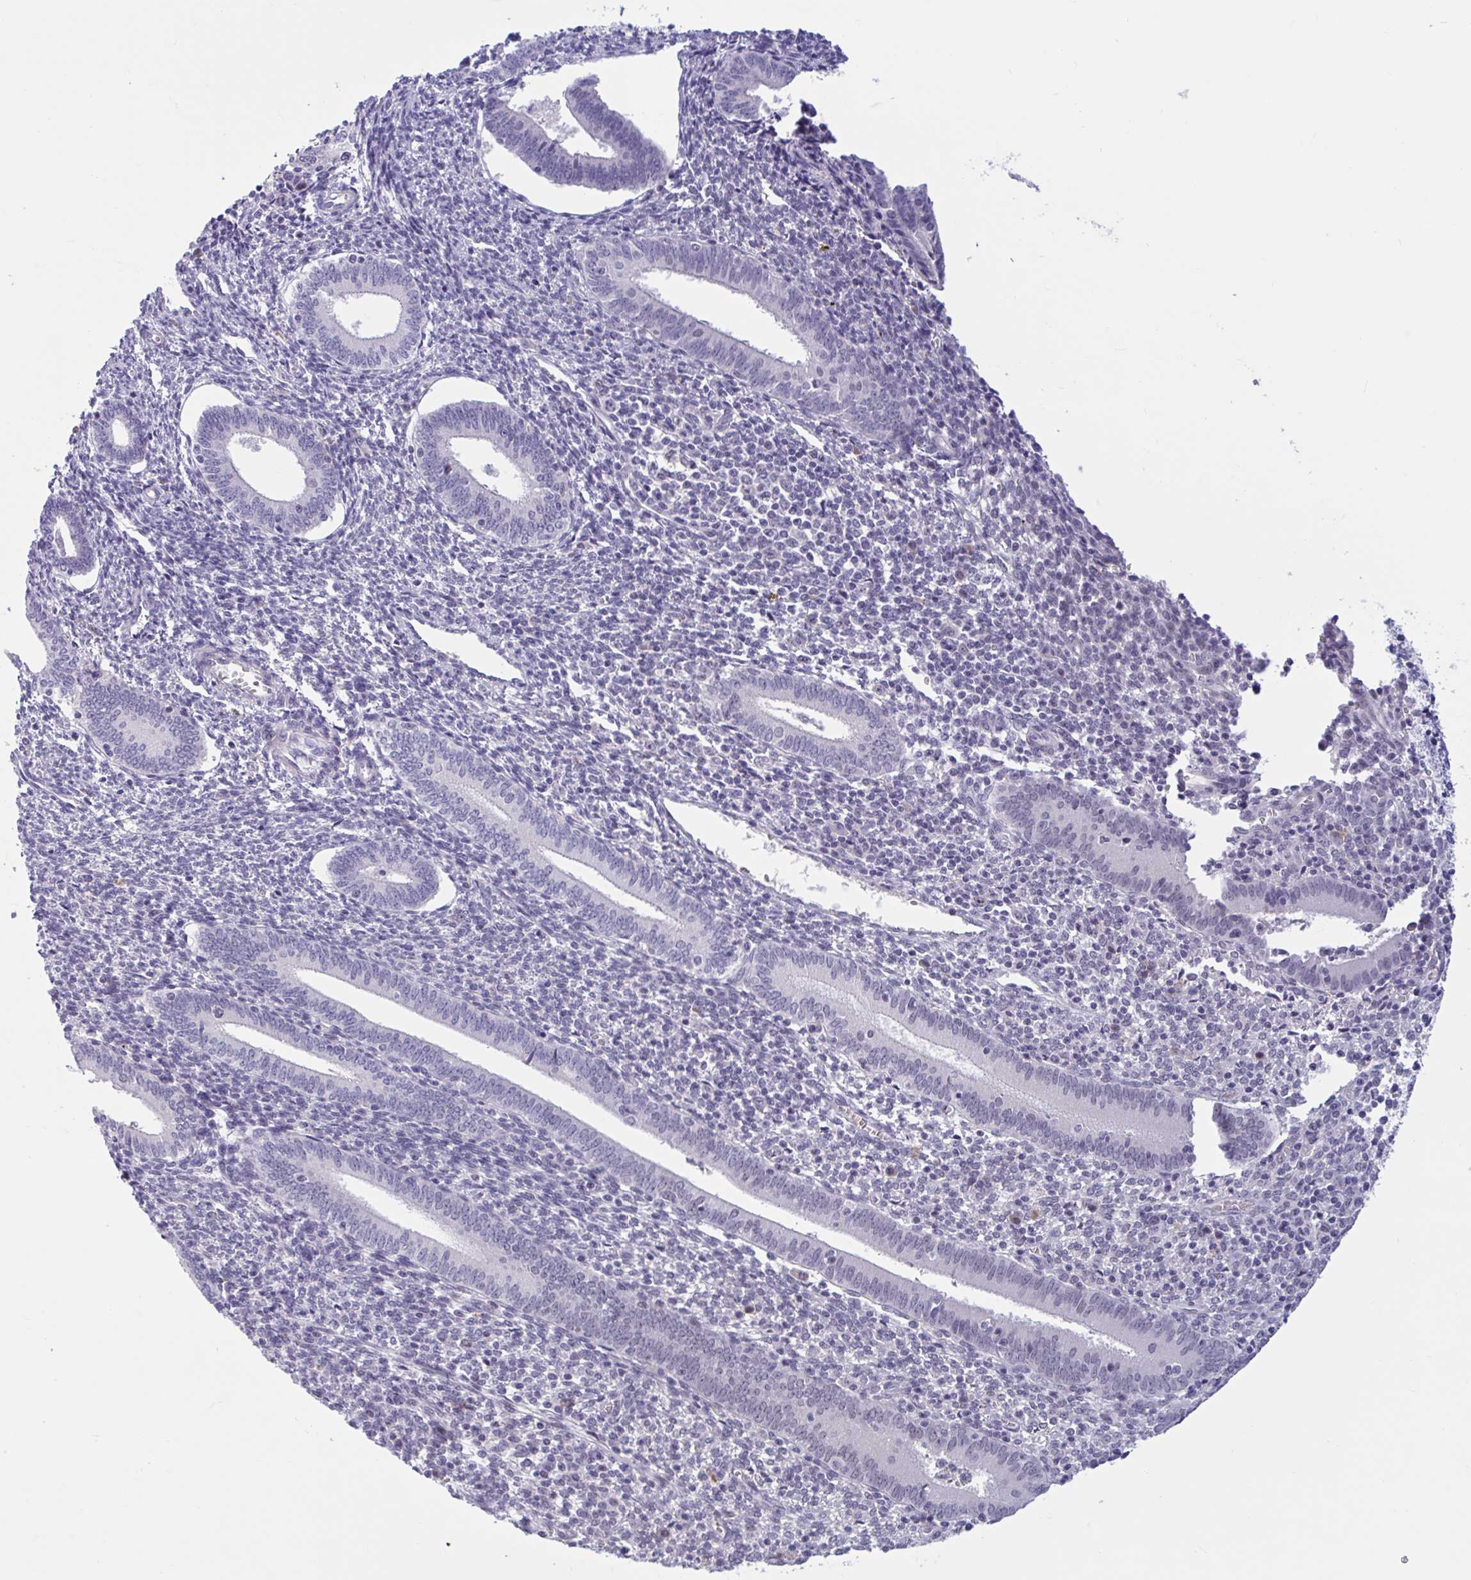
{"staining": {"intensity": "negative", "quantity": "none", "location": "none"}, "tissue": "endometrium", "cell_type": "Cells in endometrial stroma", "image_type": "normal", "snomed": [{"axis": "morphology", "description": "Normal tissue, NOS"}, {"axis": "topography", "description": "Endometrium"}], "caption": "There is no significant staining in cells in endometrial stroma of endometrium. Nuclei are stained in blue.", "gene": "CNGB3", "patient": {"sex": "female", "age": 41}}